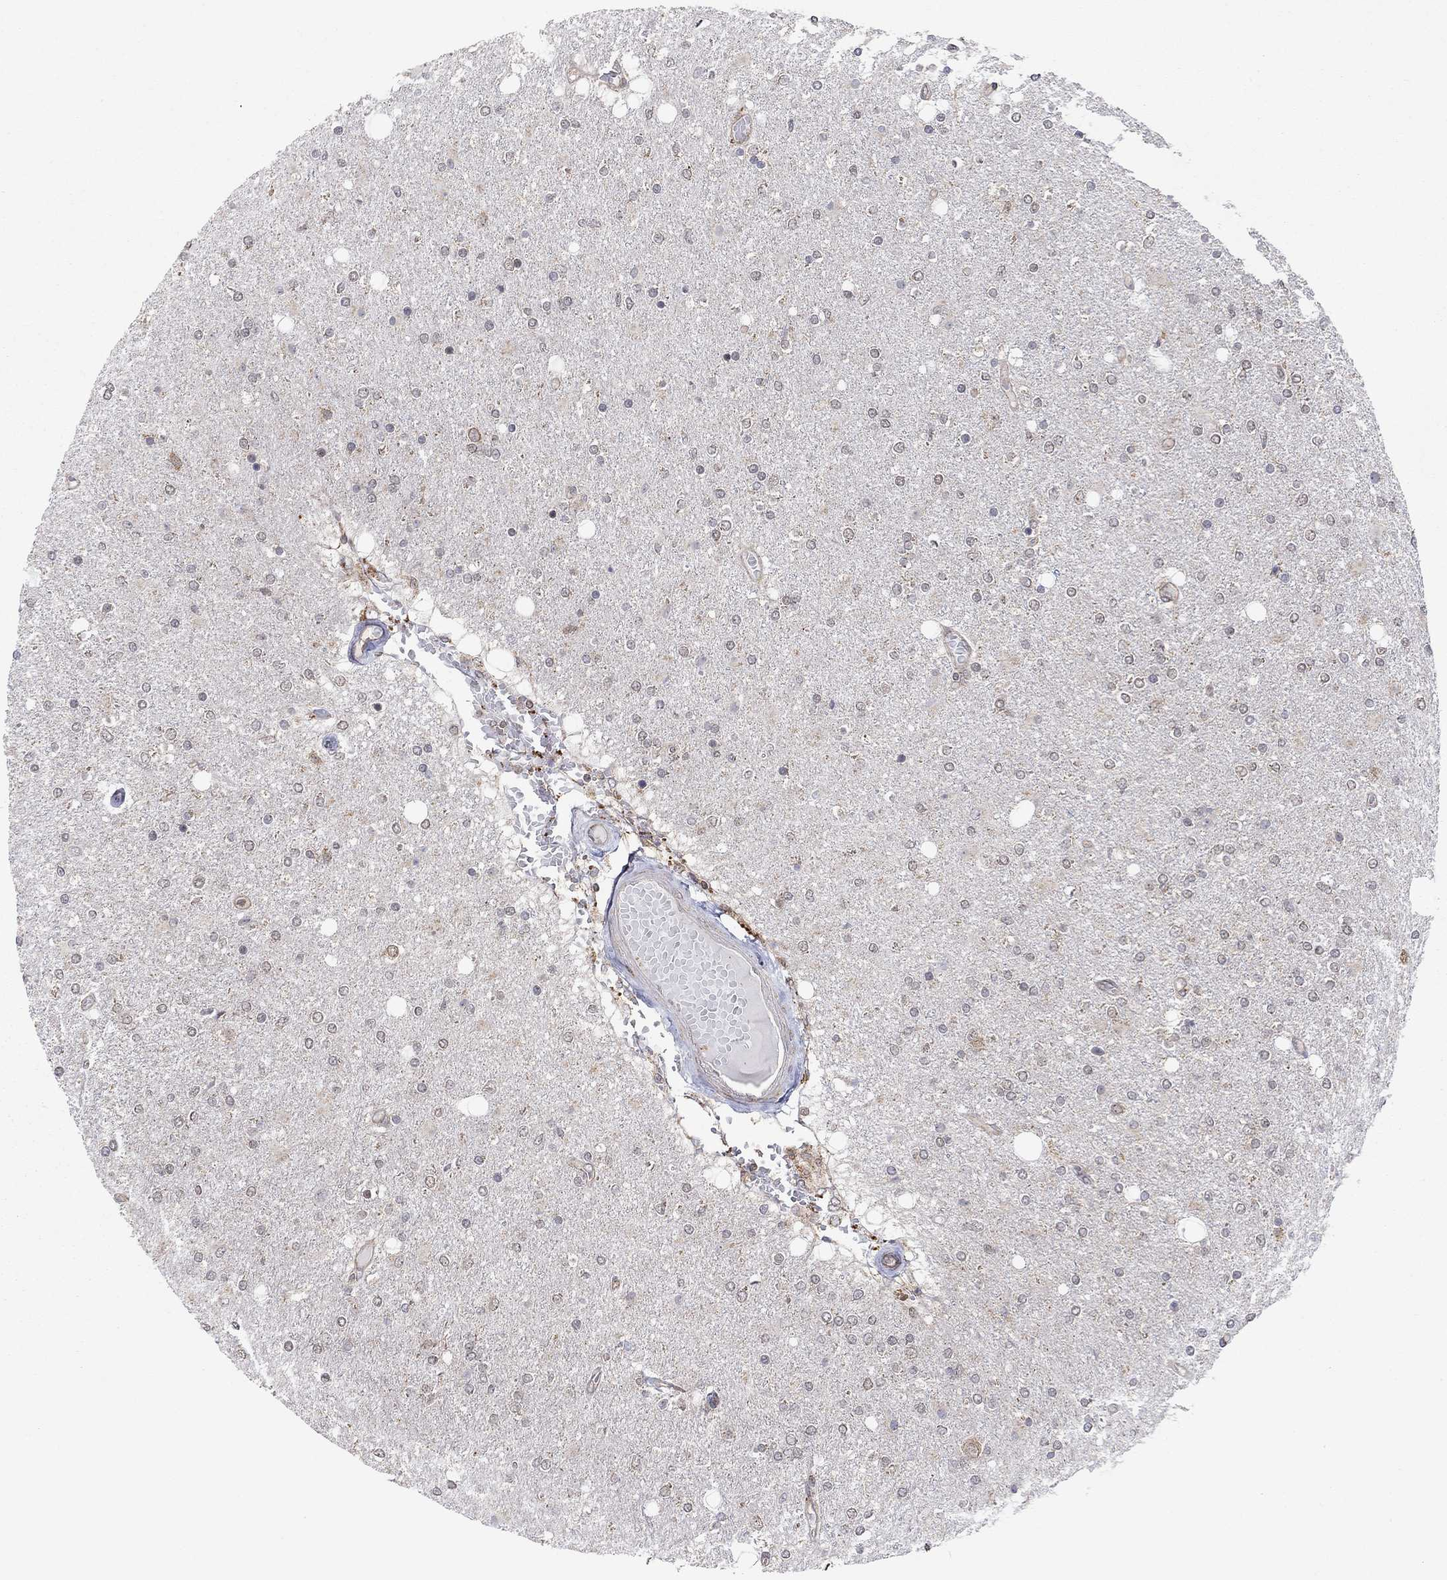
{"staining": {"intensity": "negative", "quantity": "none", "location": "none"}, "tissue": "glioma", "cell_type": "Tumor cells", "image_type": "cancer", "snomed": [{"axis": "morphology", "description": "Glioma, malignant, High grade"}, {"axis": "topography", "description": "Cerebral cortex"}], "caption": "DAB (3,3'-diaminobenzidine) immunohistochemical staining of human glioma demonstrates no significant positivity in tumor cells.", "gene": "TDP1", "patient": {"sex": "male", "age": 70}}